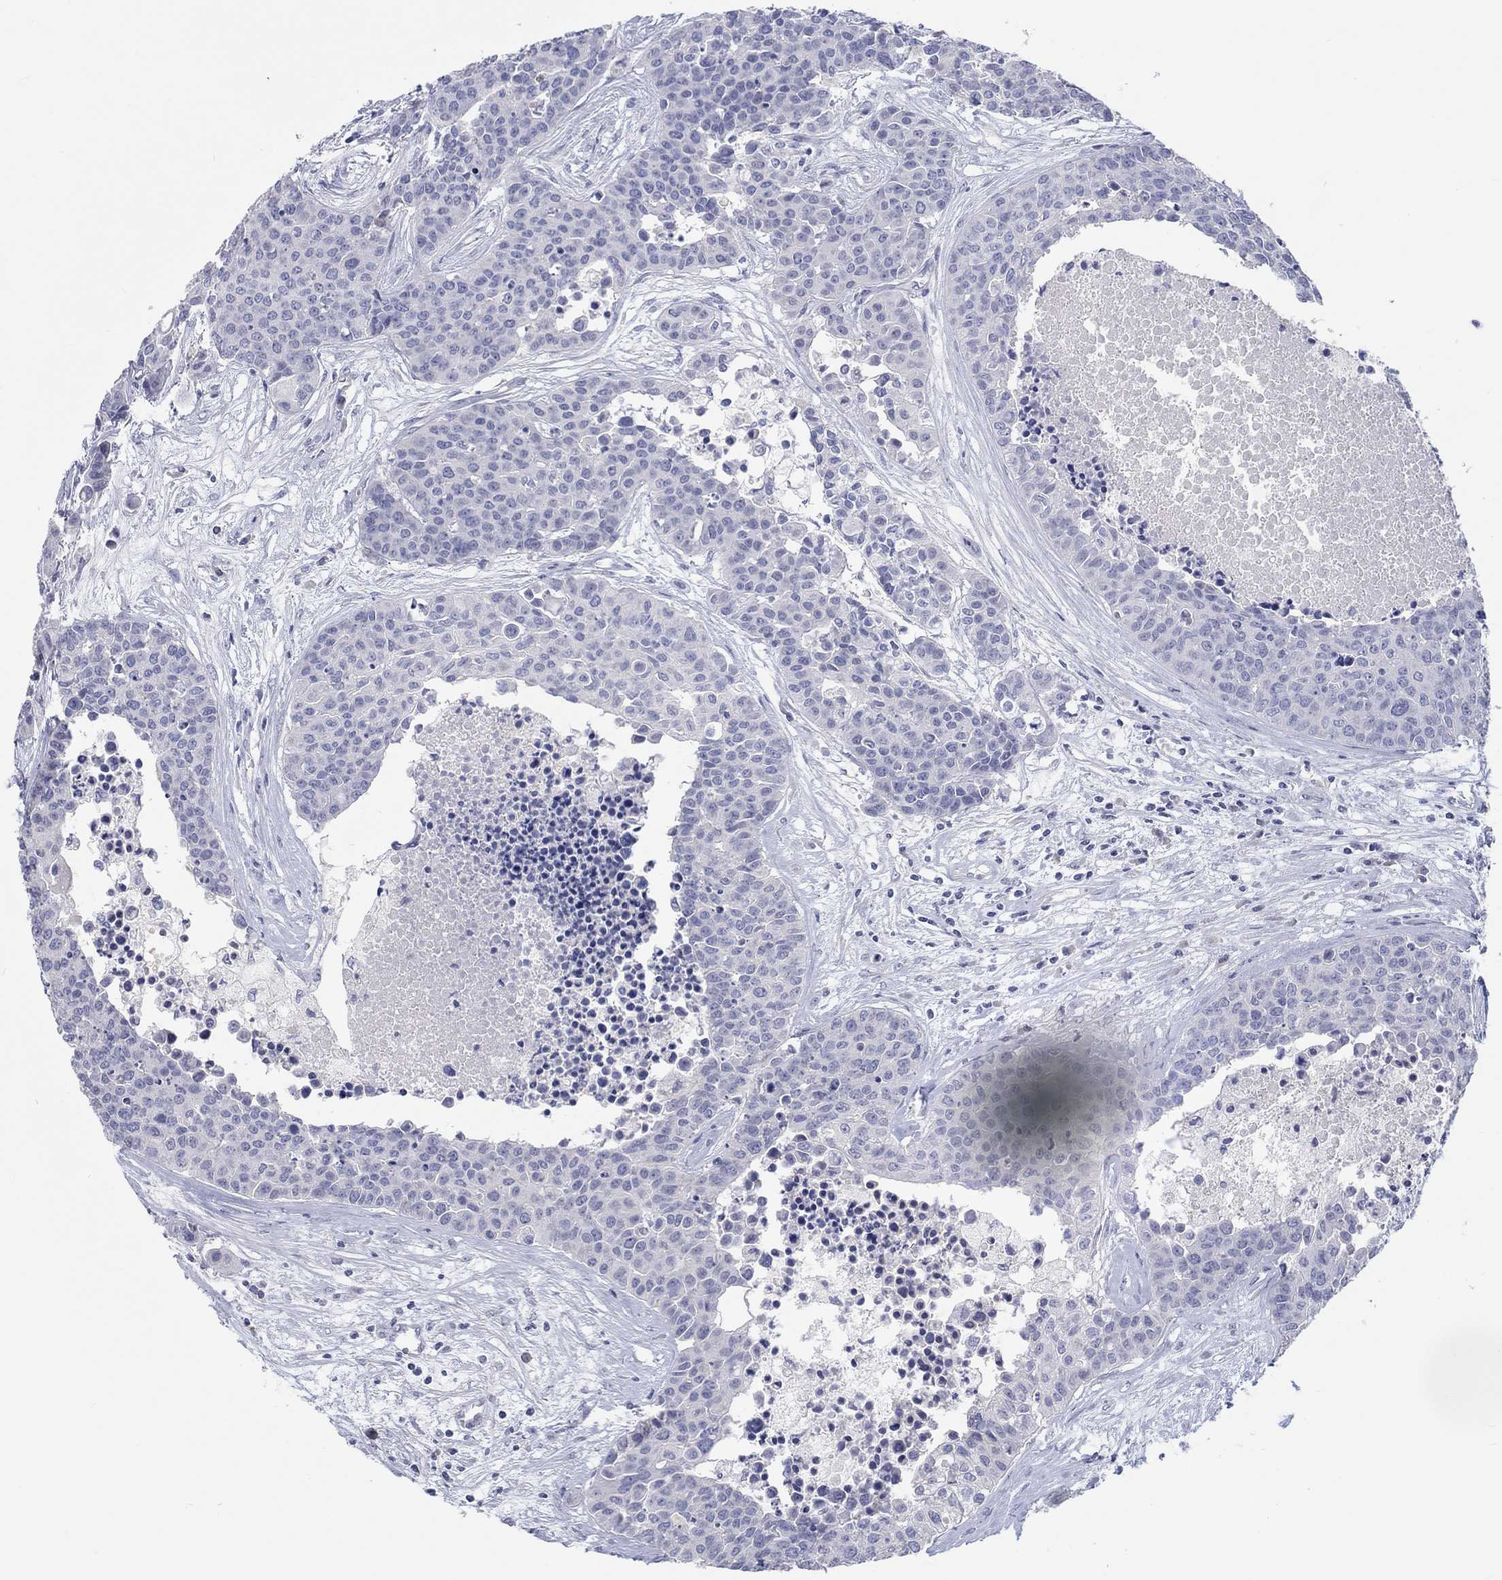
{"staining": {"intensity": "negative", "quantity": "none", "location": "none"}, "tissue": "carcinoid", "cell_type": "Tumor cells", "image_type": "cancer", "snomed": [{"axis": "morphology", "description": "Carcinoid, malignant, NOS"}, {"axis": "topography", "description": "Colon"}], "caption": "Tumor cells show no significant protein positivity in carcinoid. The staining was performed using DAB (3,3'-diaminobenzidine) to visualize the protein expression in brown, while the nuclei were stained in blue with hematoxylin (Magnification: 20x).", "gene": "LRRC4C", "patient": {"sex": "male", "age": 81}}